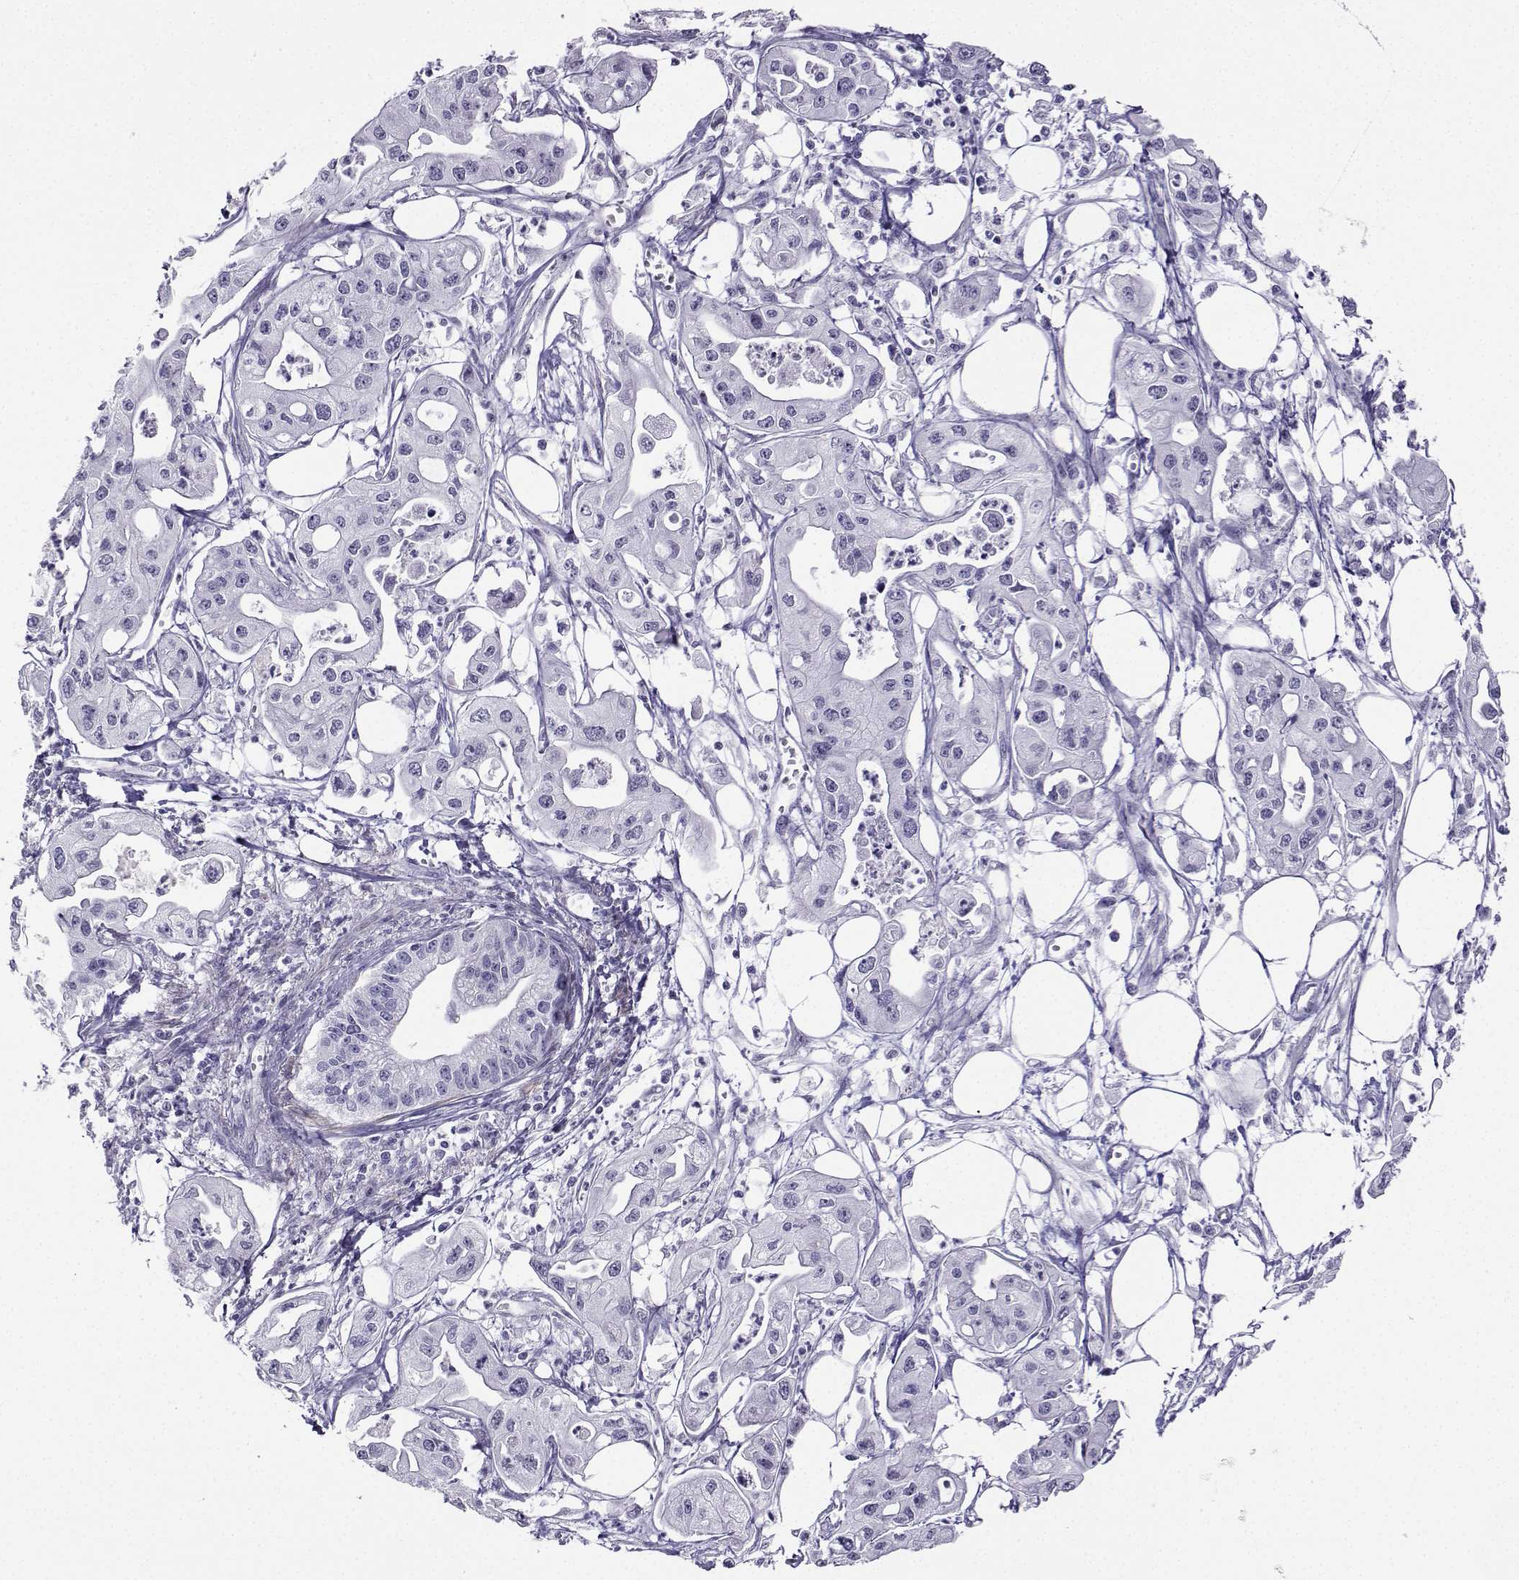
{"staining": {"intensity": "negative", "quantity": "none", "location": "none"}, "tissue": "pancreatic cancer", "cell_type": "Tumor cells", "image_type": "cancer", "snomed": [{"axis": "morphology", "description": "Adenocarcinoma, NOS"}, {"axis": "topography", "description": "Pancreas"}], "caption": "Tumor cells are negative for protein expression in human pancreatic cancer (adenocarcinoma).", "gene": "KIF17", "patient": {"sex": "male", "age": 70}}